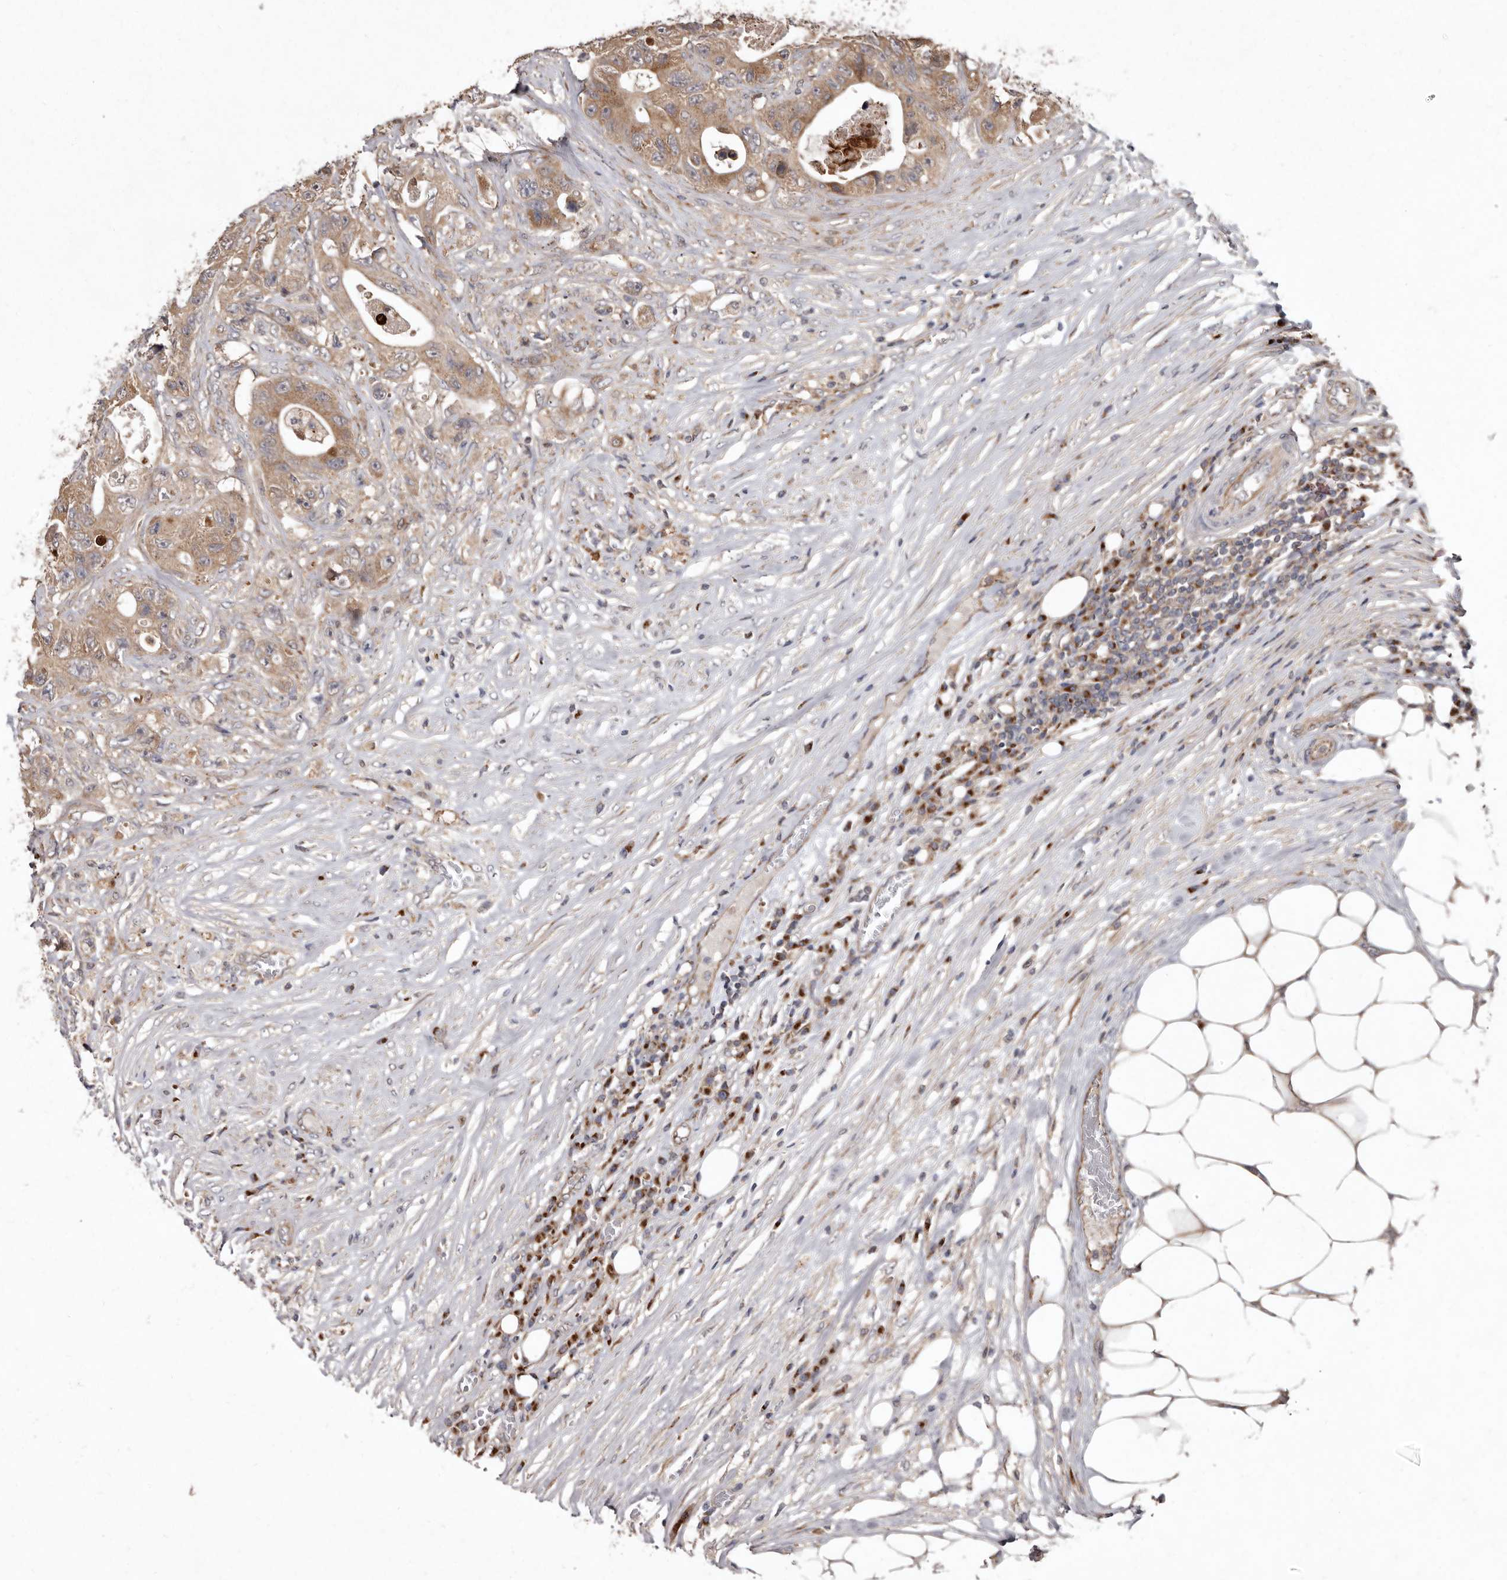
{"staining": {"intensity": "moderate", "quantity": ">75%", "location": "cytoplasmic/membranous"}, "tissue": "colorectal cancer", "cell_type": "Tumor cells", "image_type": "cancer", "snomed": [{"axis": "morphology", "description": "Adenocarcinoma, NOS"}, {"axis": "topography", "description": "Colon"}], "caption": "Protein staining of colorectal cancer (adenocarcinoma) tissue reveals moderate cytoplasmic/membranous staining in about >75% of tumor cells.", "gene": "FLAD1", "patient": {"sex": "female", "age": 46}}